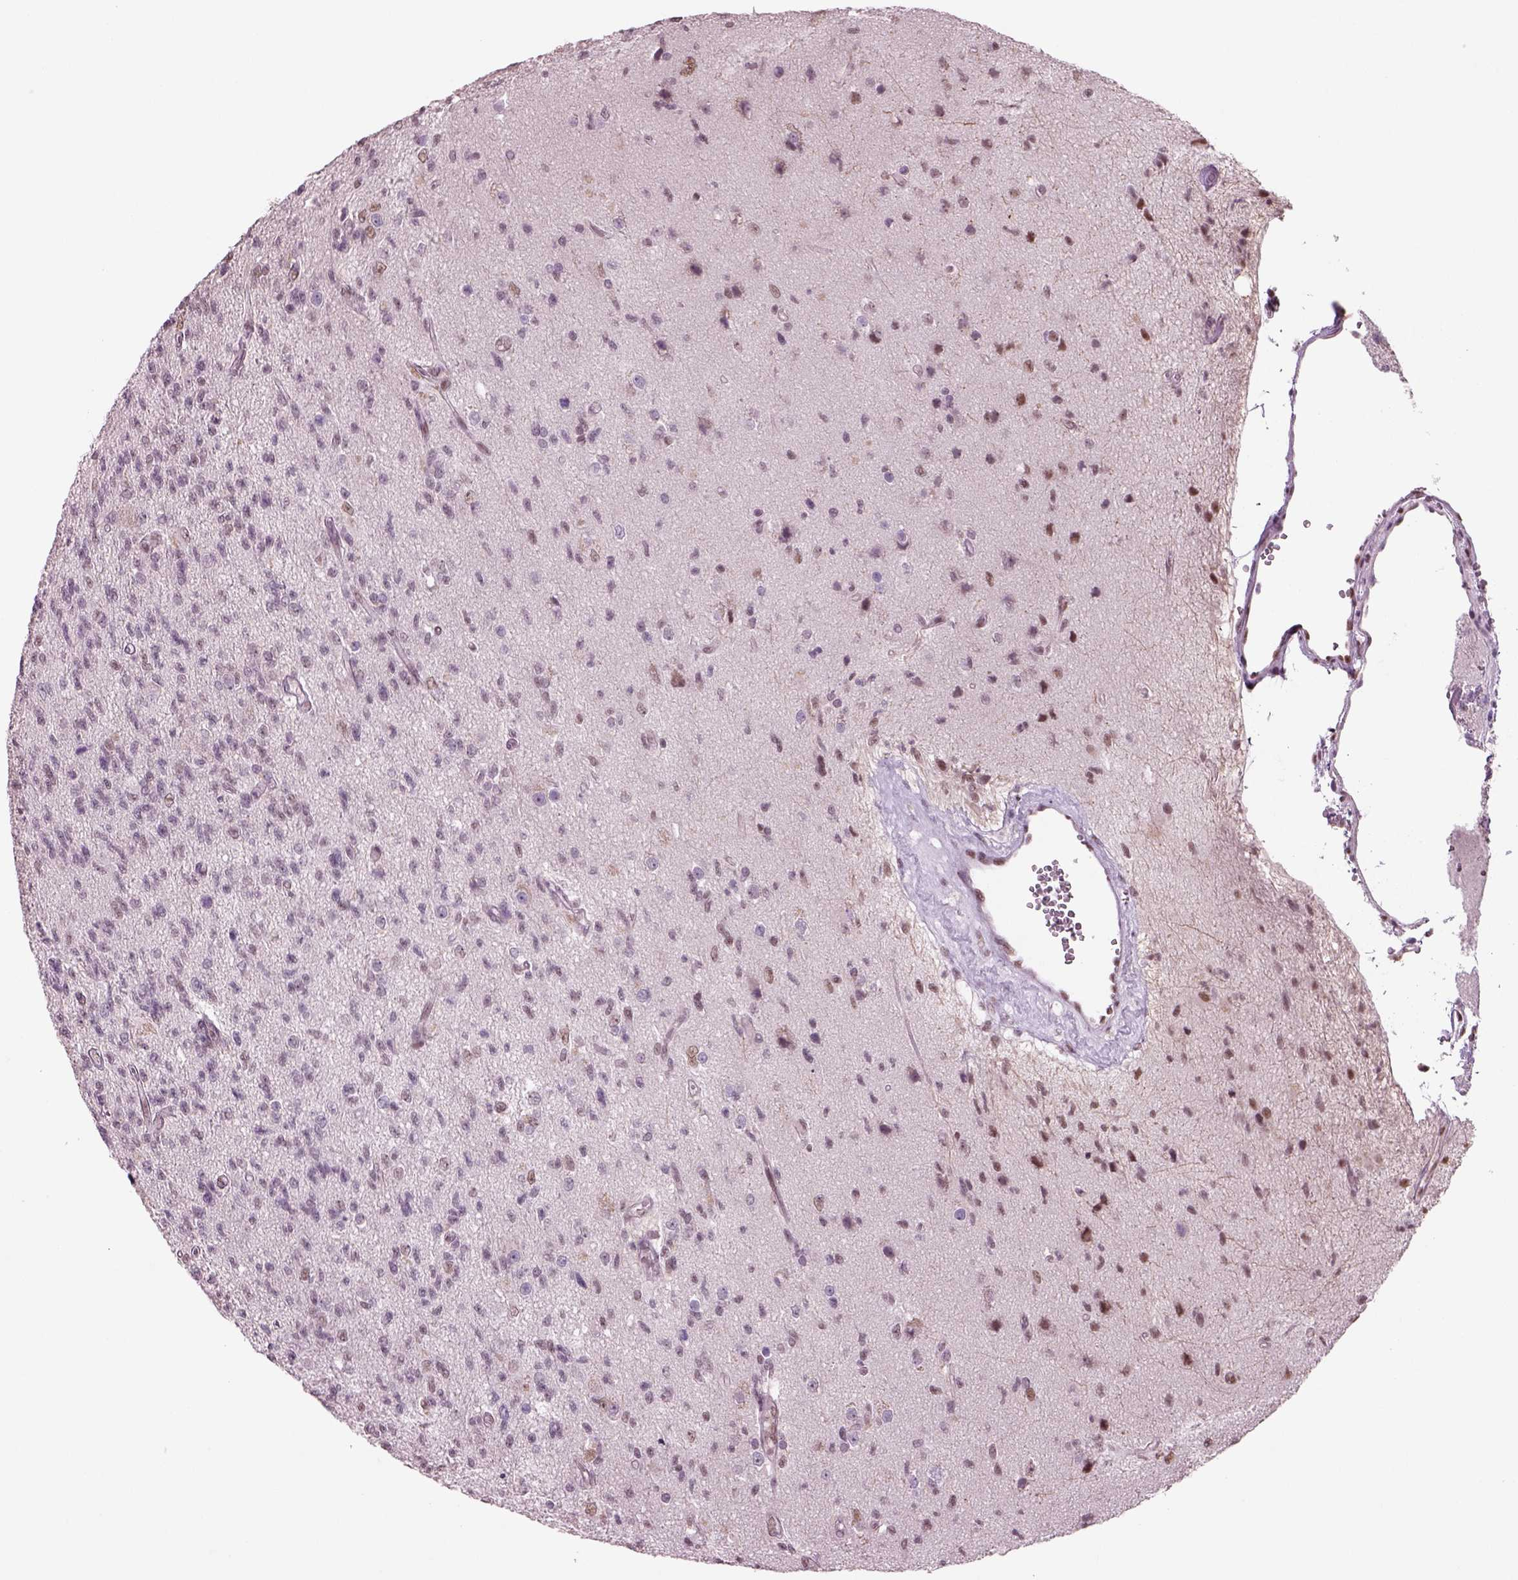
{"staining": {"intensity": "negative", "quantity": "none", "location": "none"}, "tissue": "glioma", "cell_type": "Tumor cells", "image_type": "cancer", "snomed": [{"axis": "morphology", "description": "Glioma, malignant, High grade"}, {"axis": "topography", "description": "Brain"}], "caption": "Protein analysis of malignant glioma (high-grade) demonstrates no significant staining in tumor cells.", "gene": "SEPHS1", "patient": {"sex": "male", "age": 56}}